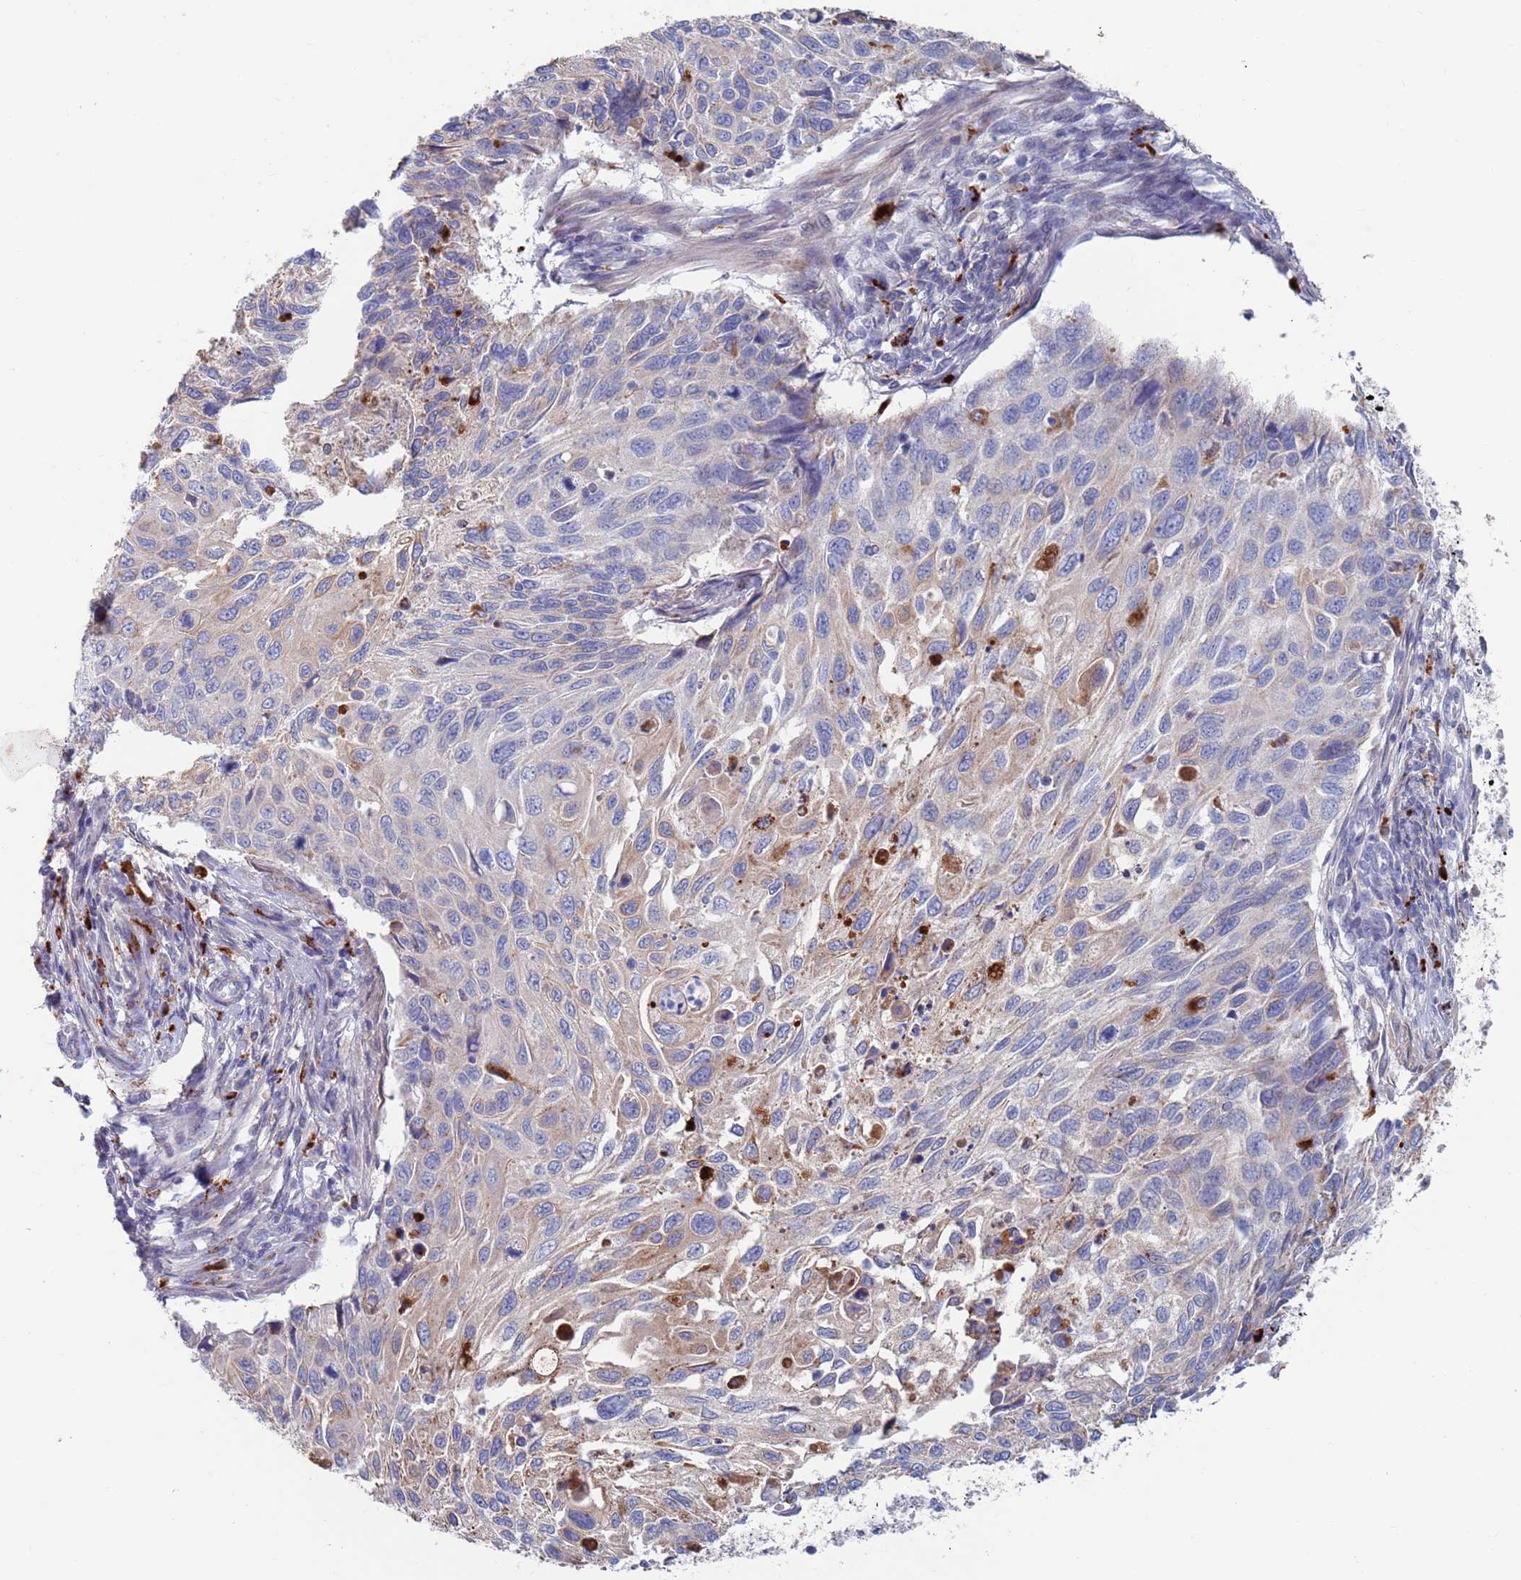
{"staining": {"intensity": "weak", "quantity": "<25%", "location": "cytoplasmic/membranous"}, "tissue": "cervical cancer", "cell_type": "Tumor cells", "image_type": "cancer", "snomed": [{"axis": "morphology", "description": "Squamous cell carcinoma, NOS"}, {"axis": "topography", "description": "Cervix"}], "caption": "Tumor cells are negative for brown protein staining in cervical cancer (squamous cell carcinoma). (DAB immunohistochemistry, high magnification).", "gene": "FUCA1", "patient": {"sex": "female", "age": 70}}